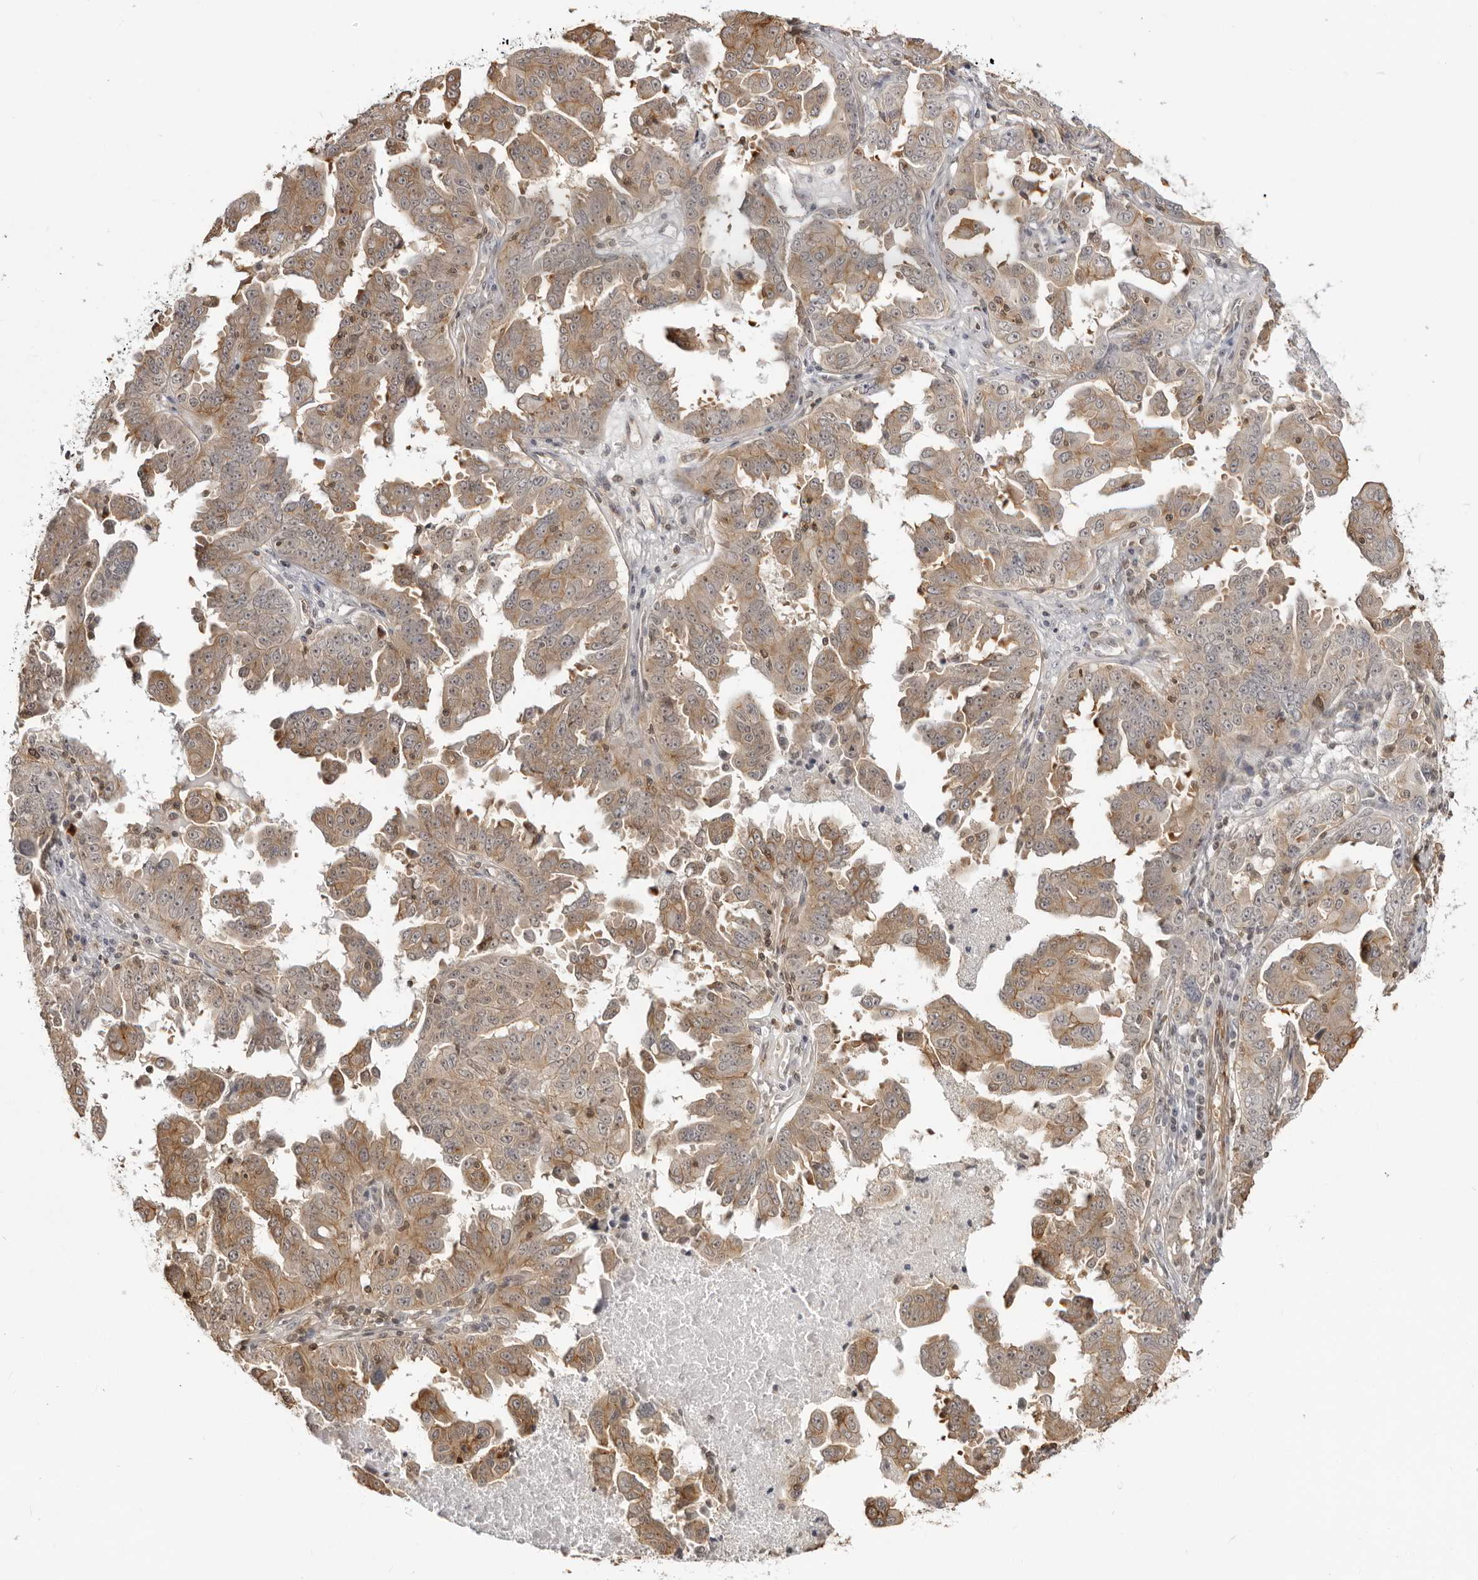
{"staining": {"intensity": "moderate", "quantity": ">75%", "location": "cytoplasmic/membranous"}, "tissue": "ovarian cancer", "cell_type": "Tumor cells", "image_type": "cancer", "snomed": [{"axis": "morphology", "description": "Carcinoma, endometroid"}, {"axis": "topography", "description": "Ovary"}], "caption": "A medium amount of moderate cytoplasmic/membranous staining is identified in about >75% of tumor cells in ovarian cancer tissue.", "gene": "UNK", "patient": {"sex": "female", "age": 62}}